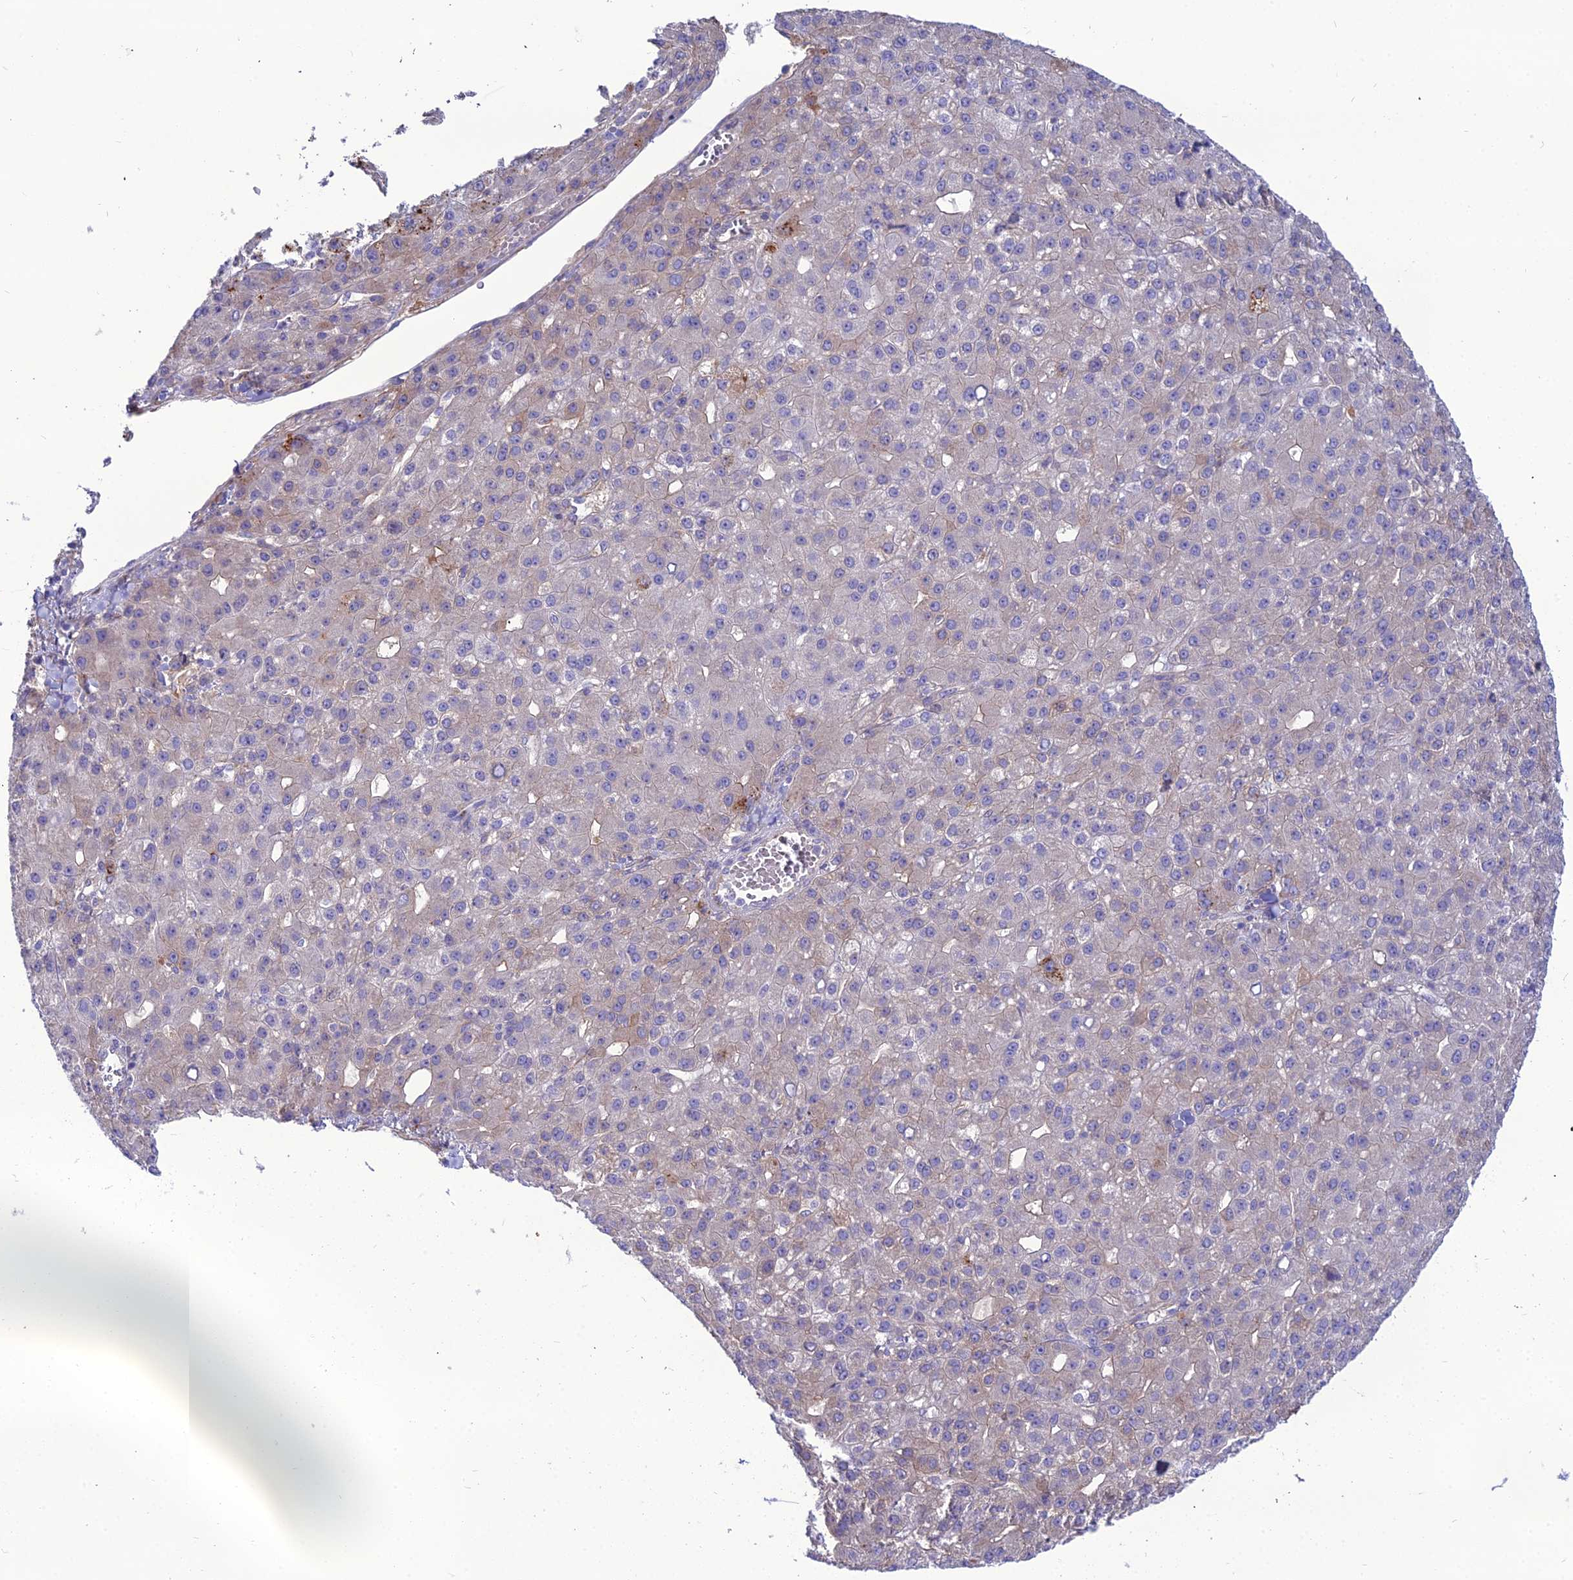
{"staining": {"intensity": "negative", "quantity": "none", "location": "none"}, "tissue": "liver cancer", "cell_type": "Tumor cells", "image_type": "cancer", "snomed": [{"axis": "morphology", "description": "Carcinoma, Hepatocellular, NOS"}, {"axis": "topography", "description": "Liver"}], "caption": "Immunohistochemistry micrograph of human hepatocellular carcinoma (liver) stained for a protein (brown), which shows no positivity in tumor cells.", "gene": "MB21D2", "patient": {"sex": "male", "age": 67}}